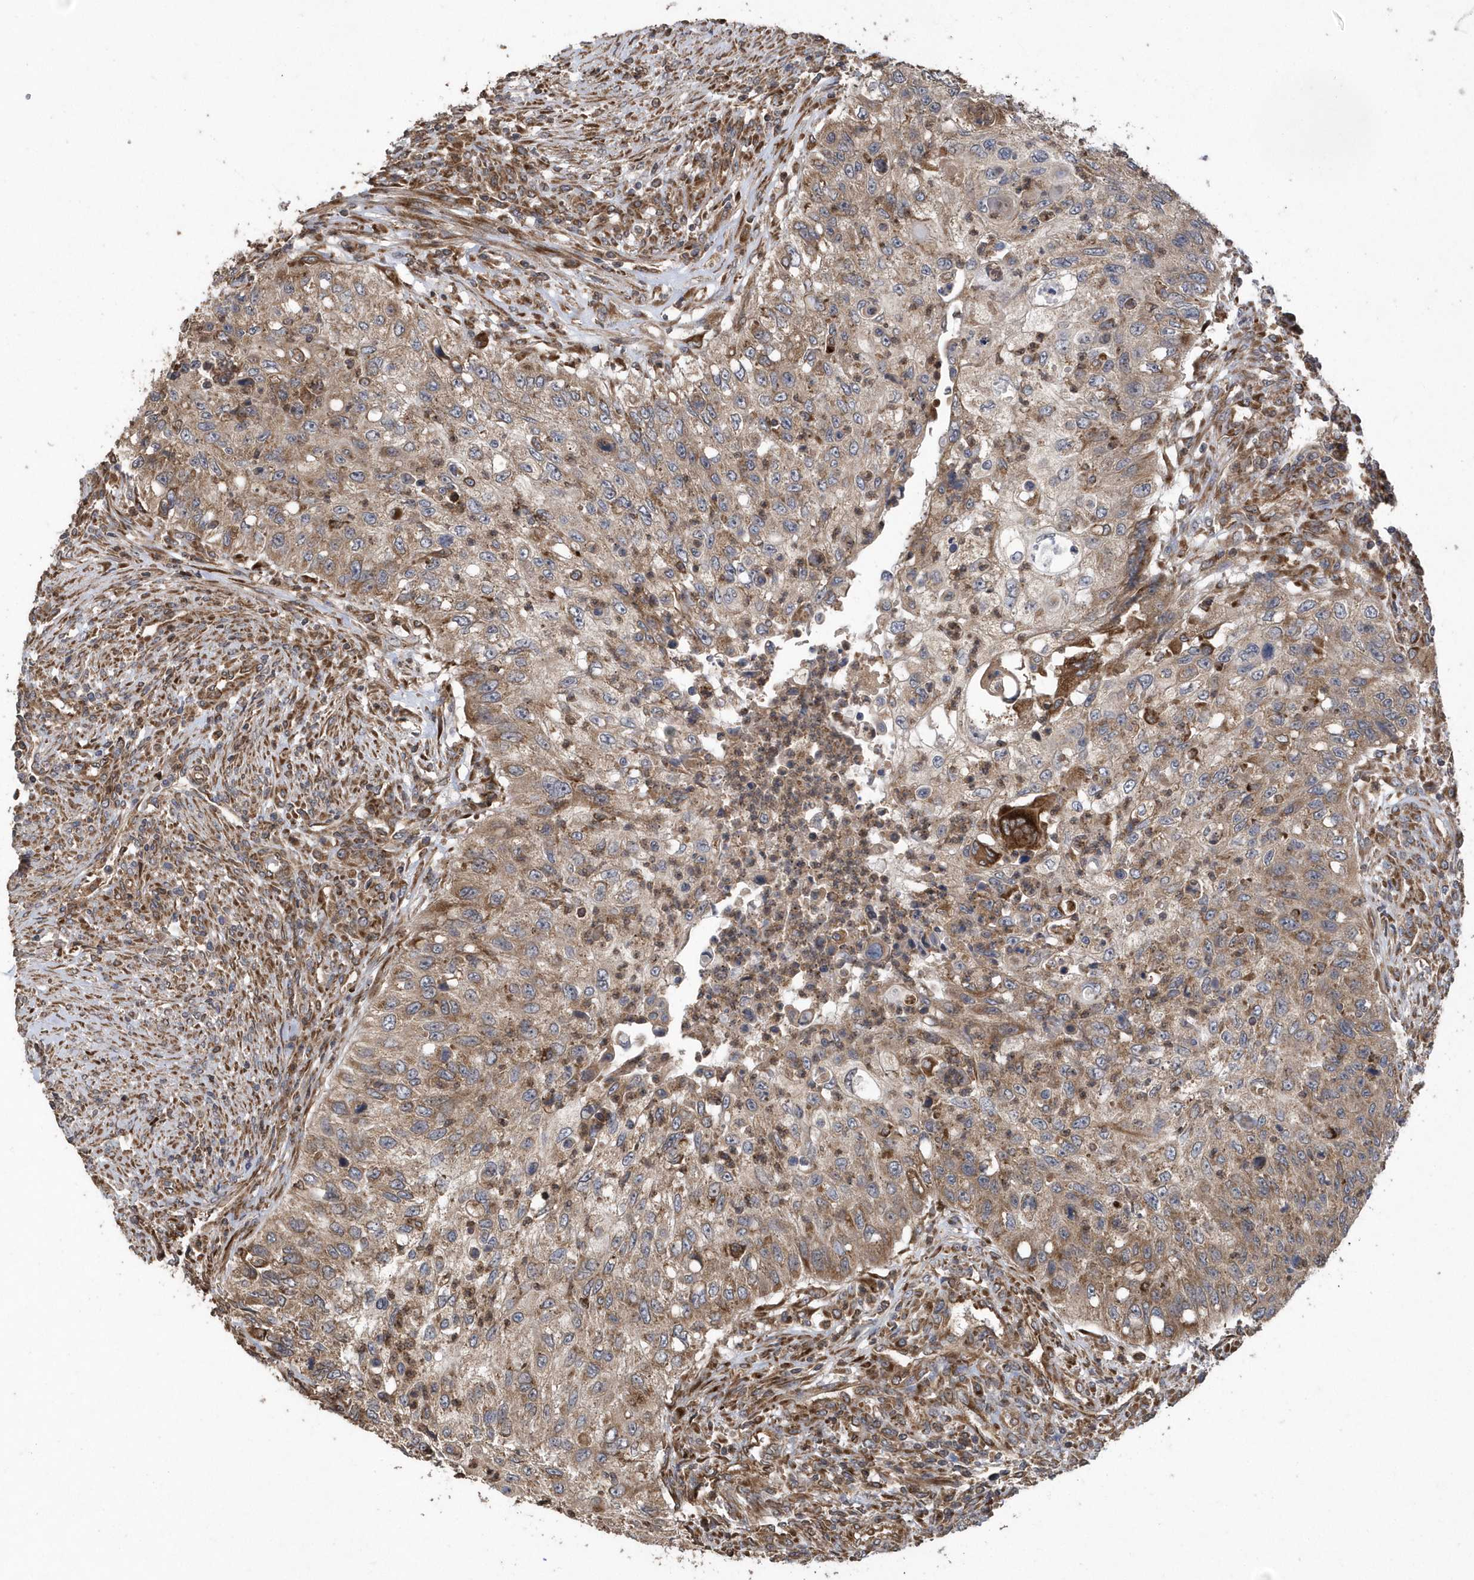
{"staining": {"intensity": "moderate", "quantity": "25%-75%", "location": "cytoplasmic/membranous"}, "tissue": "urothelial cancer", "cell_type": "Tumor cells", "image_type": "cancer", "snomed": [{"axis": "morphology", "description": "Urothelial carcinoma, High grade"}, {"axis": "topography", "description": "Urinary bladder"}], "caption": "Immunohistochemistry (IHC) (DAB (3,3'-diaminobenzidine)) staining of human urothelial carcinoma (high-grade) reveals moderate cytoplasmic/membranous protein positivity in approximately 25%-75% of tumor cells.", "gene": "WASHC5", "patient": {"sex": "female", "age": 60}}